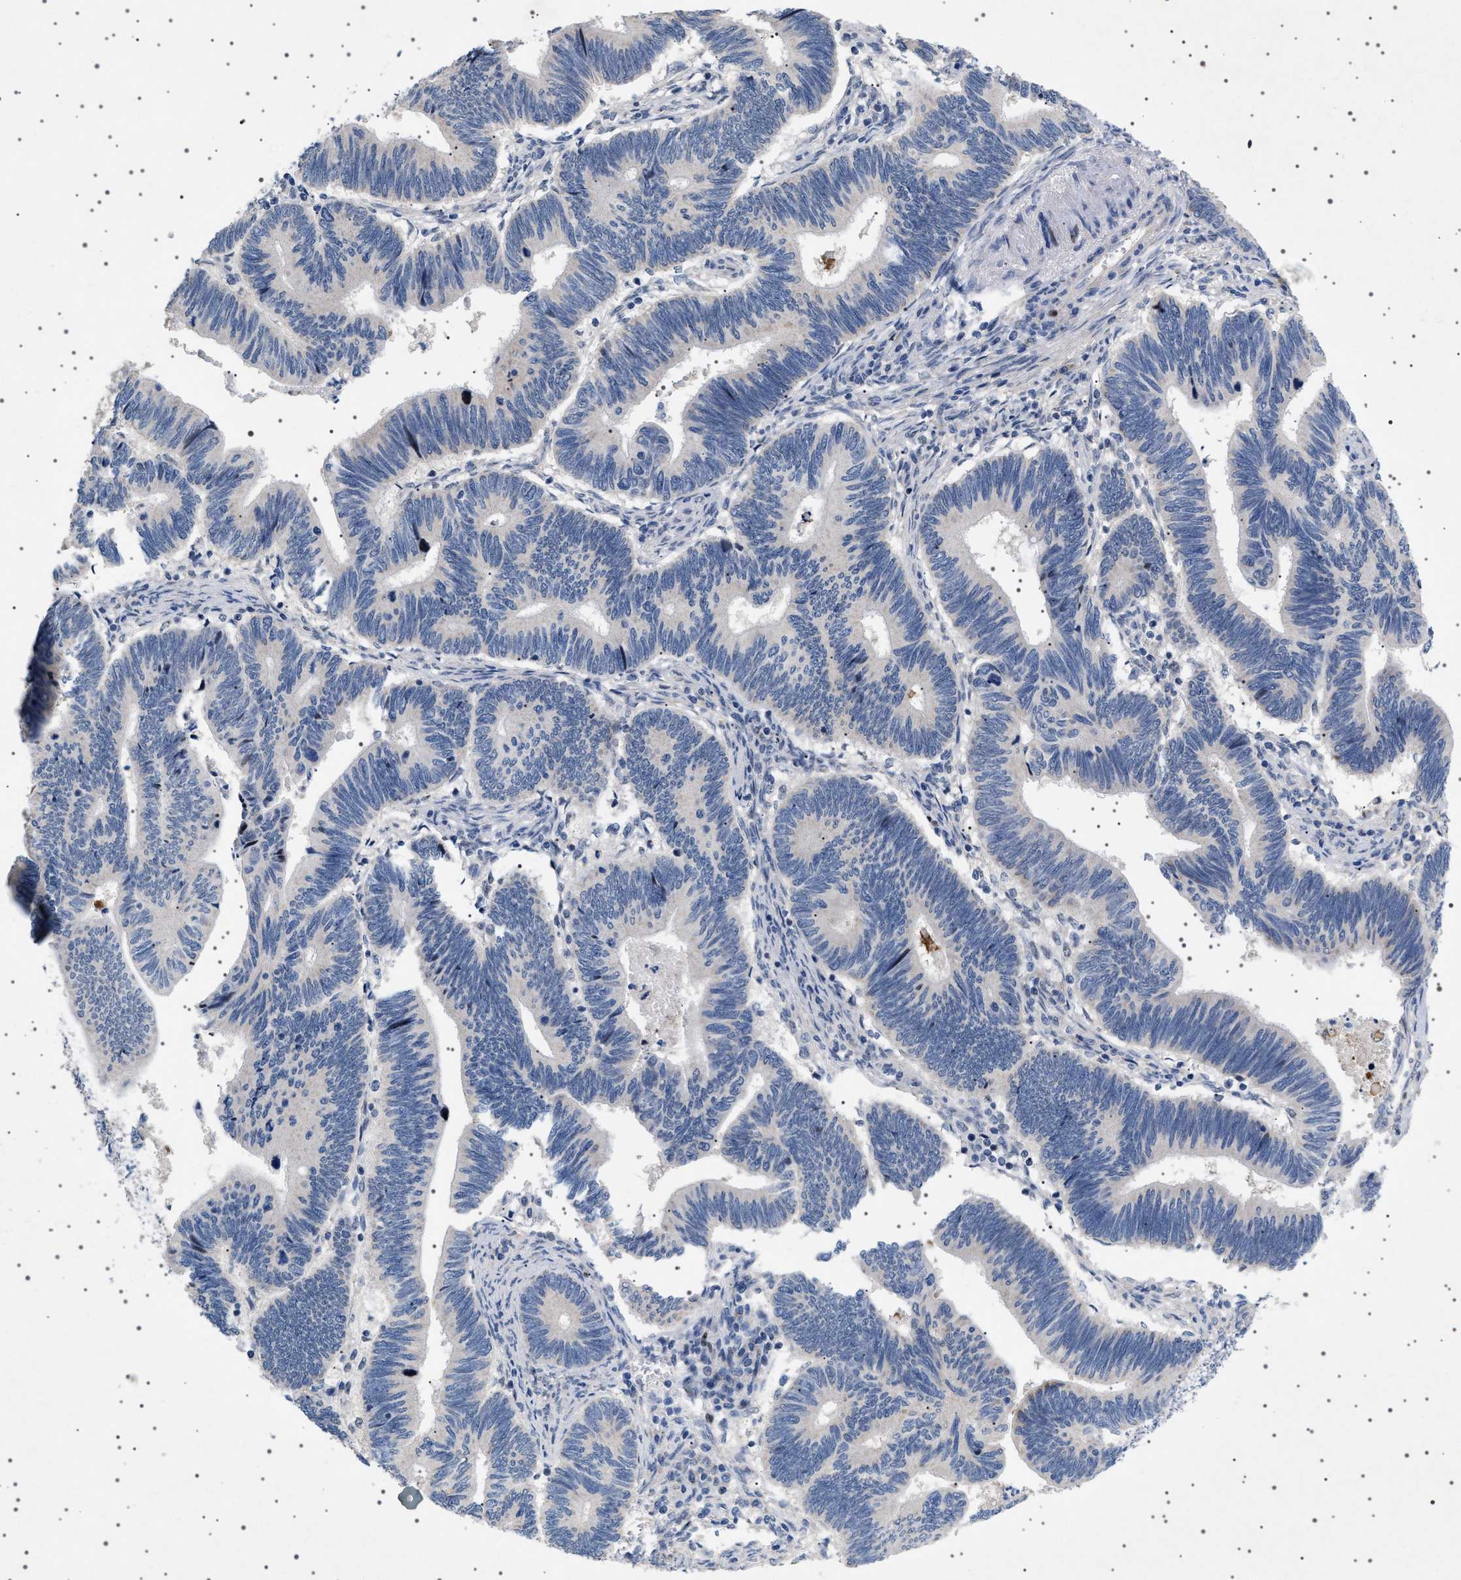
{"staining": {"intensity": "negative", "quantity": "none", "location": "none"}, "tissue": "pancreatic cancer", "cell_type": "Tumor cells", "image_type": "cancer", "snomed": [{"axis": "morphology", "description": "Adenocarcinoma, NOS"}, {"axis": "topography", "description": "Pancreas"}], "caption": "This is a photomicrograph of IHC staining of adenocarcinoma (pancreatic), which shows no staining in tumor cells.", "gene": "HTR1A", "patient": {"sex": "female", "age": 70}}